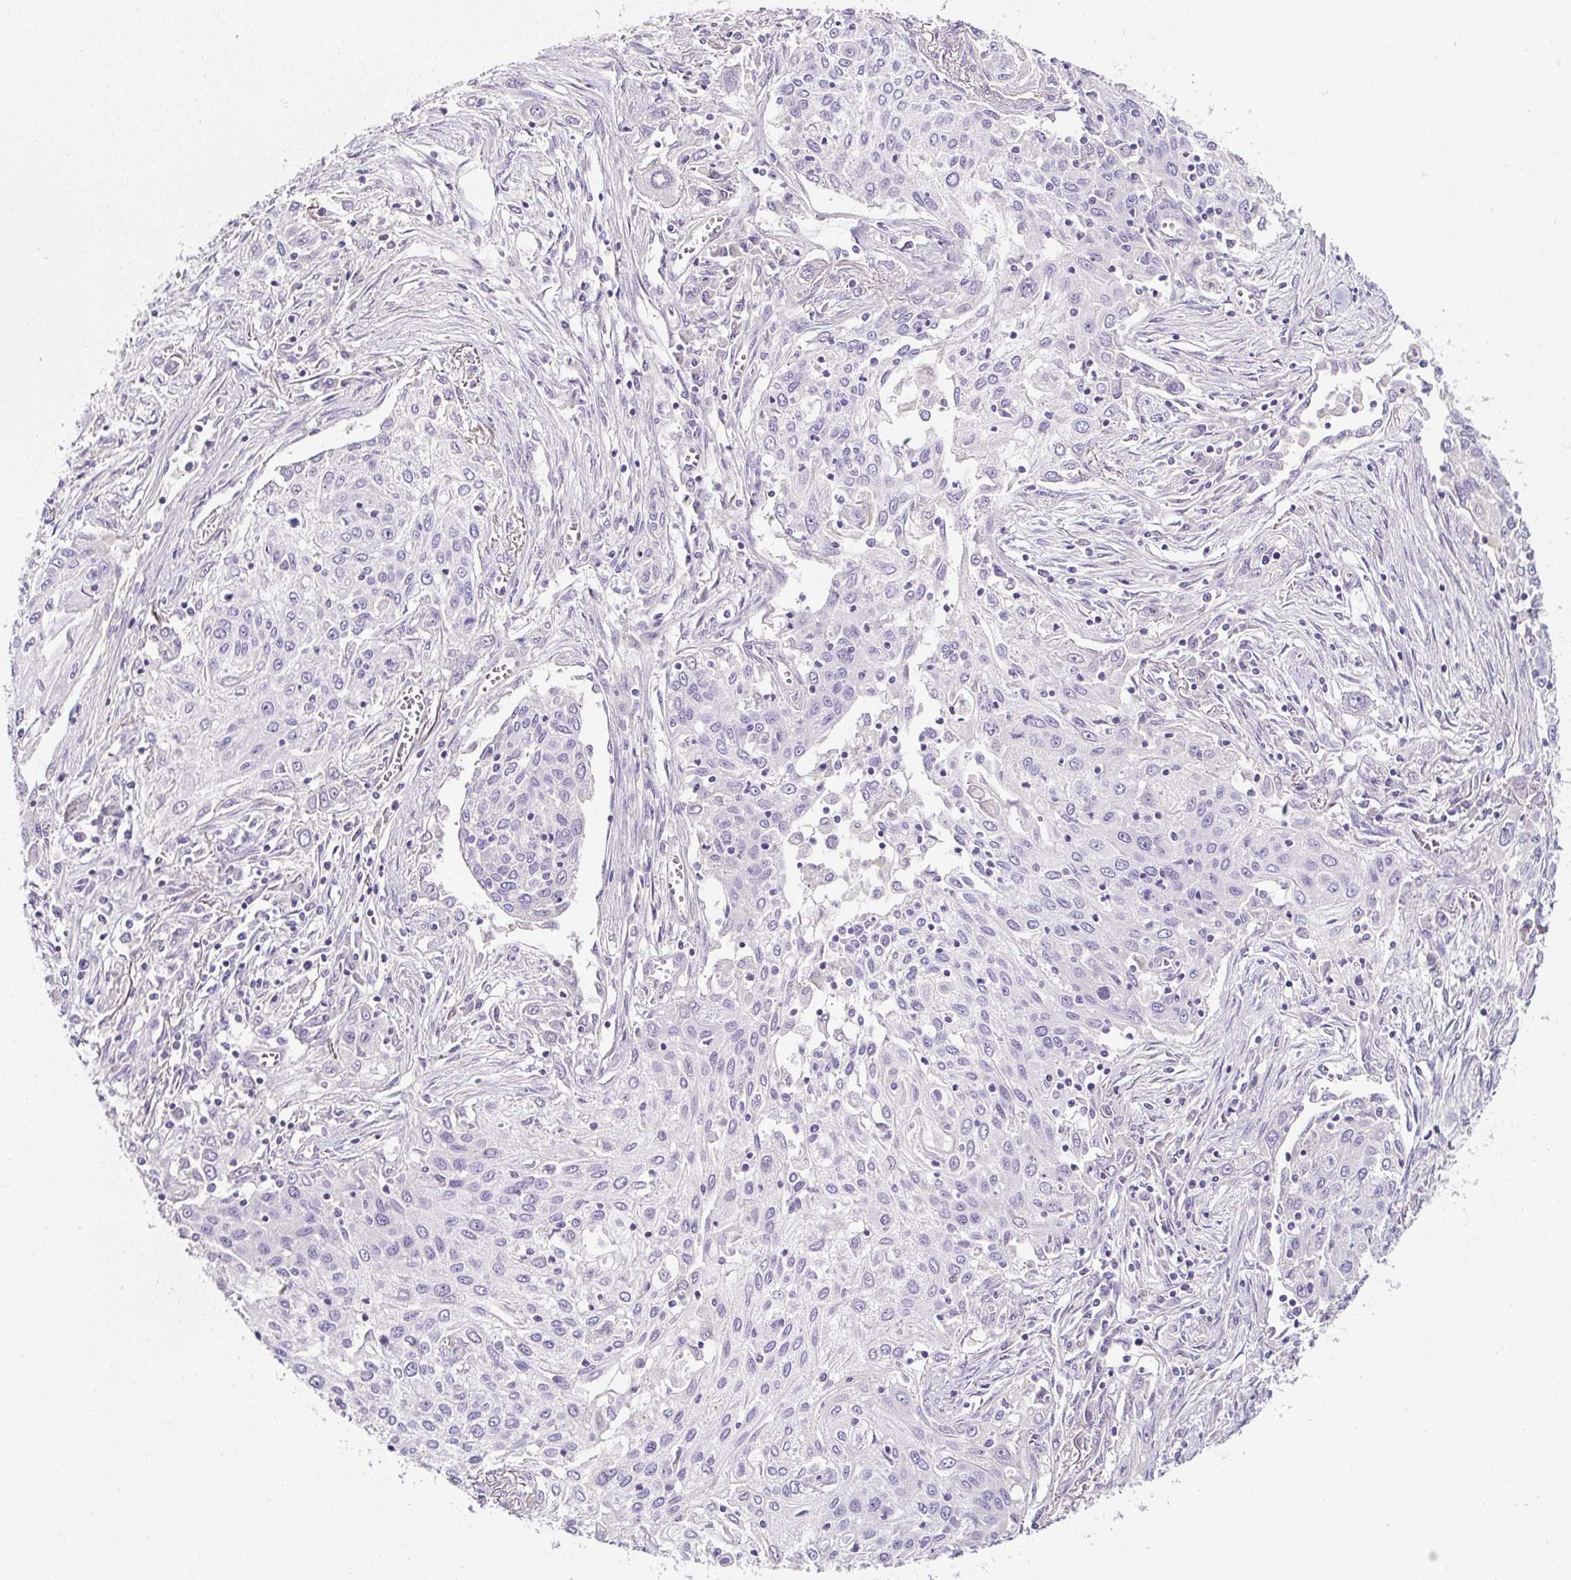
{"staining": {"intensity": "negative", "quantity": "none", "location": "none"}, "tissue": "lung cancer", "cell_type": "Tumor cells", "image_type": "cancer", "snomed": [{"axis": "morphology", "description": "Squamous cell carcinoma, NOS"}, {"axis": "topography", "description": "Lung"}], "caption": "A photomicrograph of human lung cancer is negative for staining in tumor cells.", "gene": "OR14A2", "patient": {"sex": "female", "age": 69}}